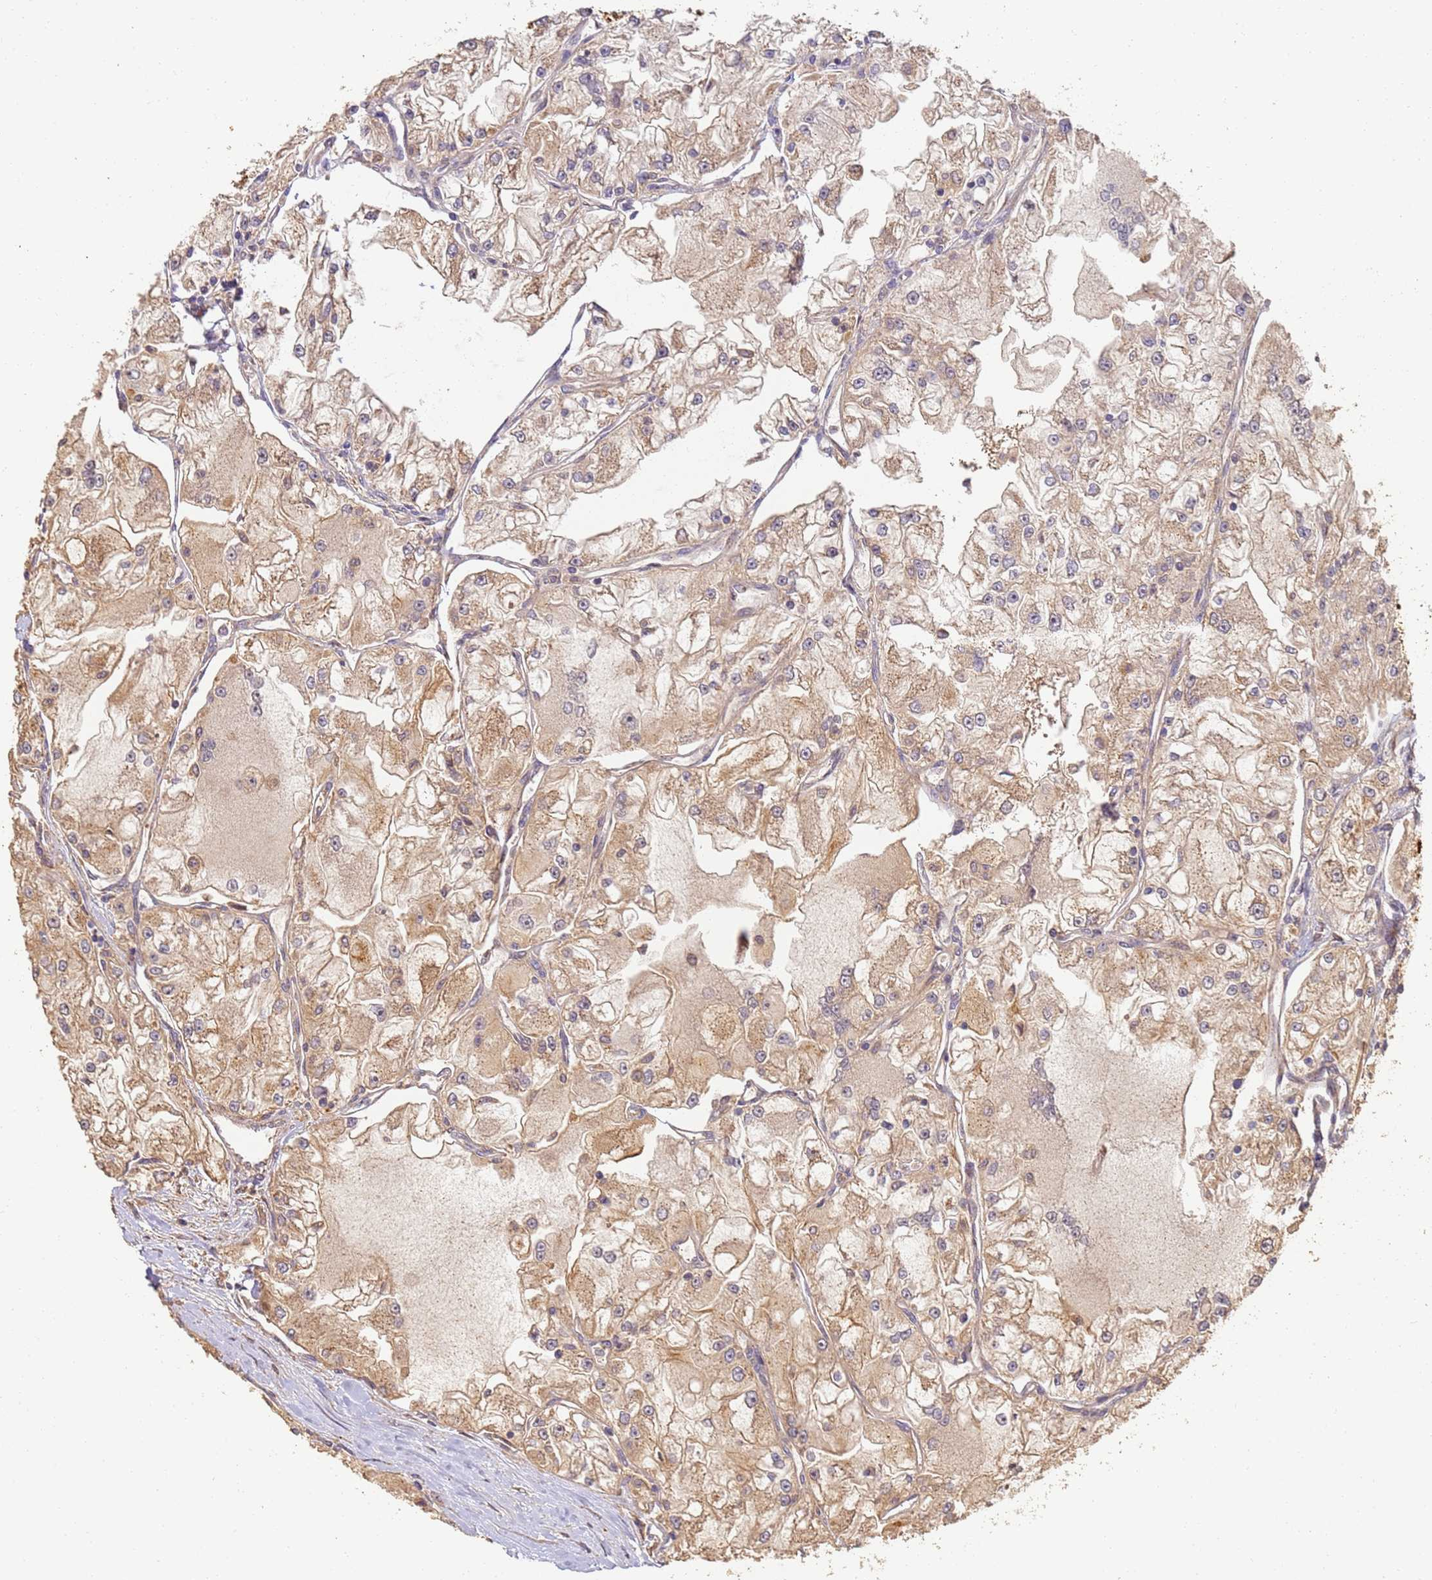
{"staining": {"intensity": "moderate", "quantity": ">75%", "location": "cytoplasmic/membranous"}, "tissue": "renal cancer", "cell_type": "Tumor cells", "image_type": "cancer", "snomed": [{"axis": "morphology", "description": "Adenocarcinoma, NOS"}, {"axis": "topography", "description": "Kidney"}], "caption": "The image displays a brown stain indicating the presence of a protein in the cytoplasmic/membranous of tumor cells in renal cancer.", "gene": "TIGAR", "patient": {"sex": "female", "age": 72}}